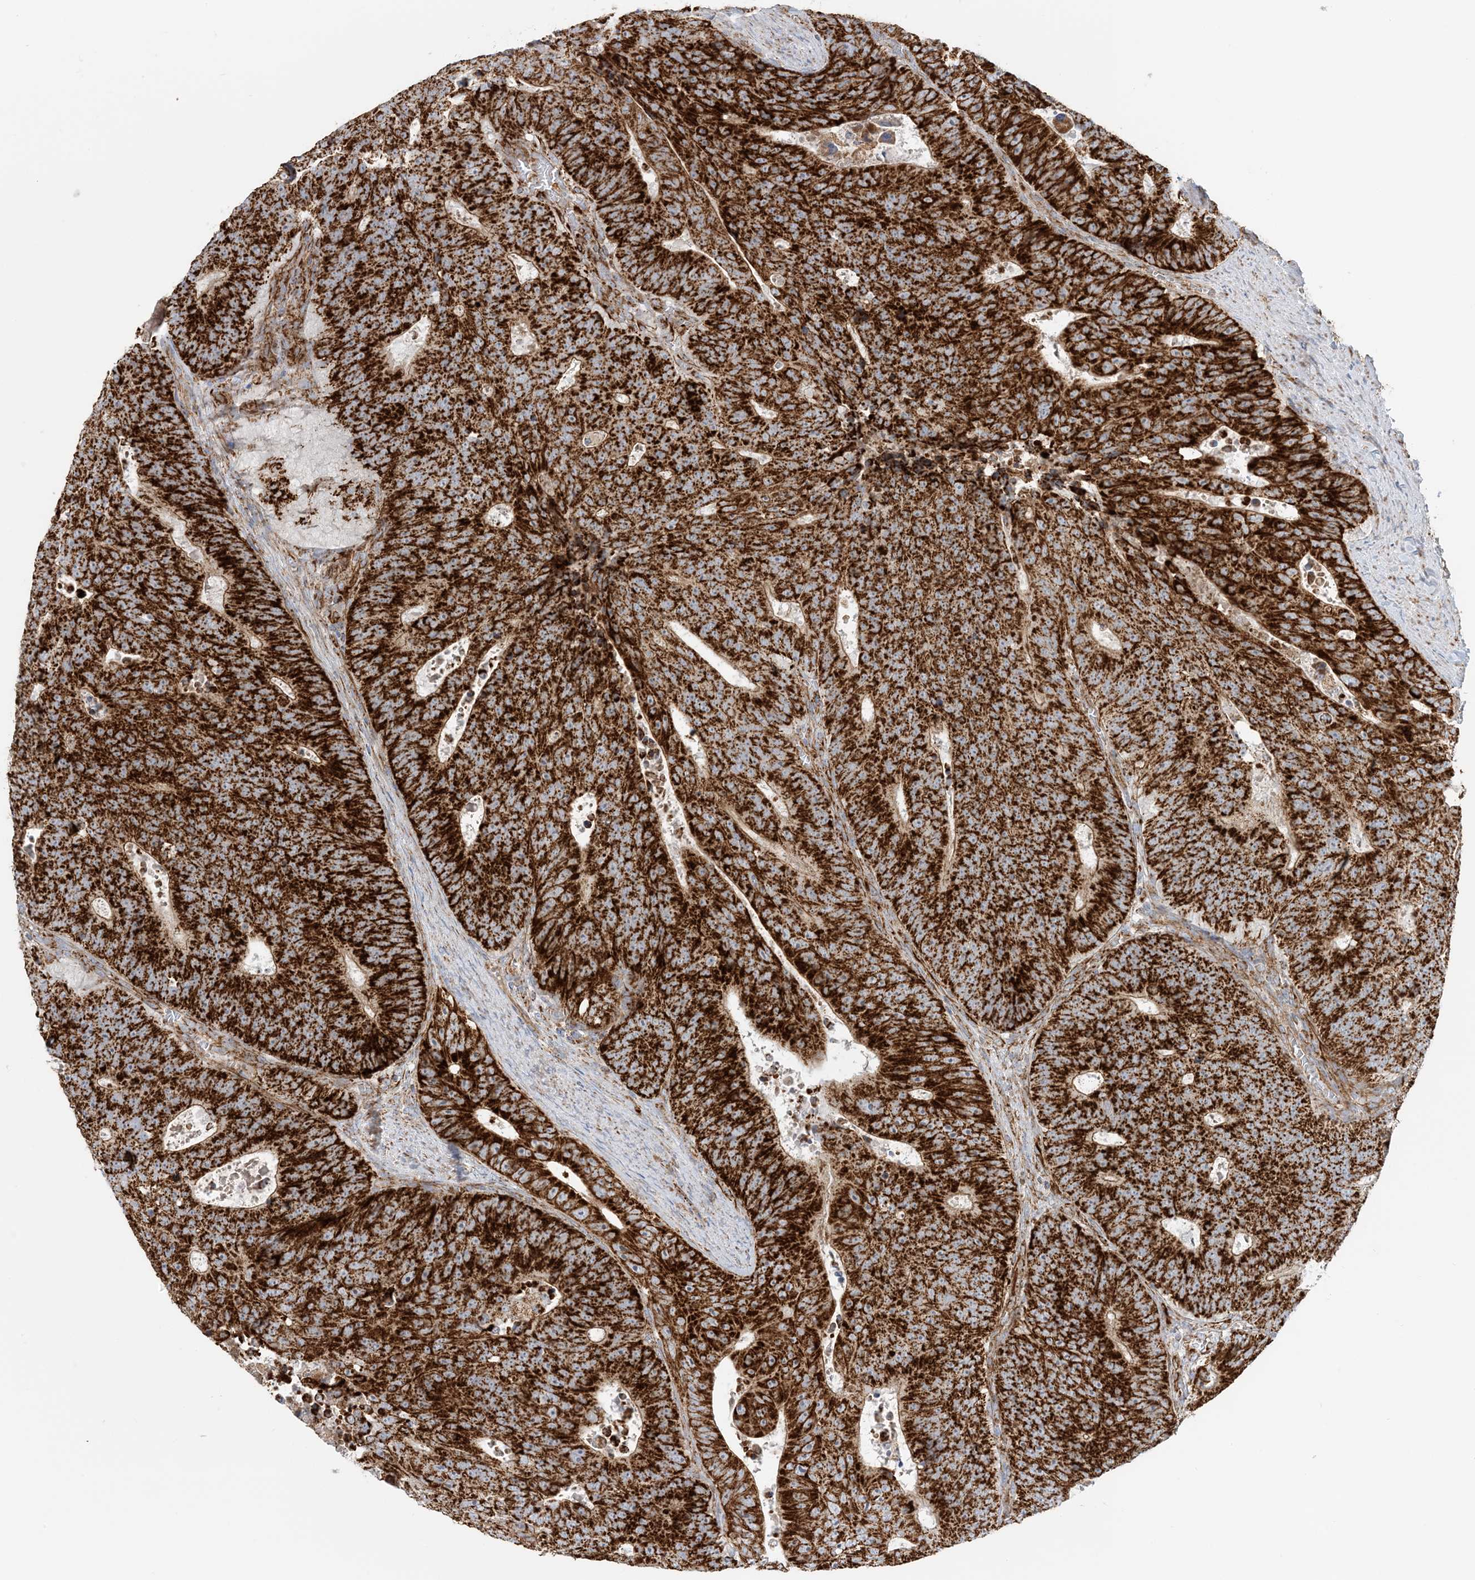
{"staining": {"intensity": "strong", "quantity": ">75%", "location": "cytoplasmic/membranous"}, "tissue": "colorectal cancer", "cell_type": "Tumor cells", "image_type": "cancer", "snomed": [{"axis": "morphology", "description": "Adenocarcinoma, NOS"}, {"axis": "topography", "description": "Colon"}], "caption": "Brown immunohistochemical staining in adenocarcinoma (colorectal) demonstrates strong cytoplasmic/membranous positivity in about >75% of tumor cells.", "gene": "COA3", "patient": {"sex": "male", "age": 87}}